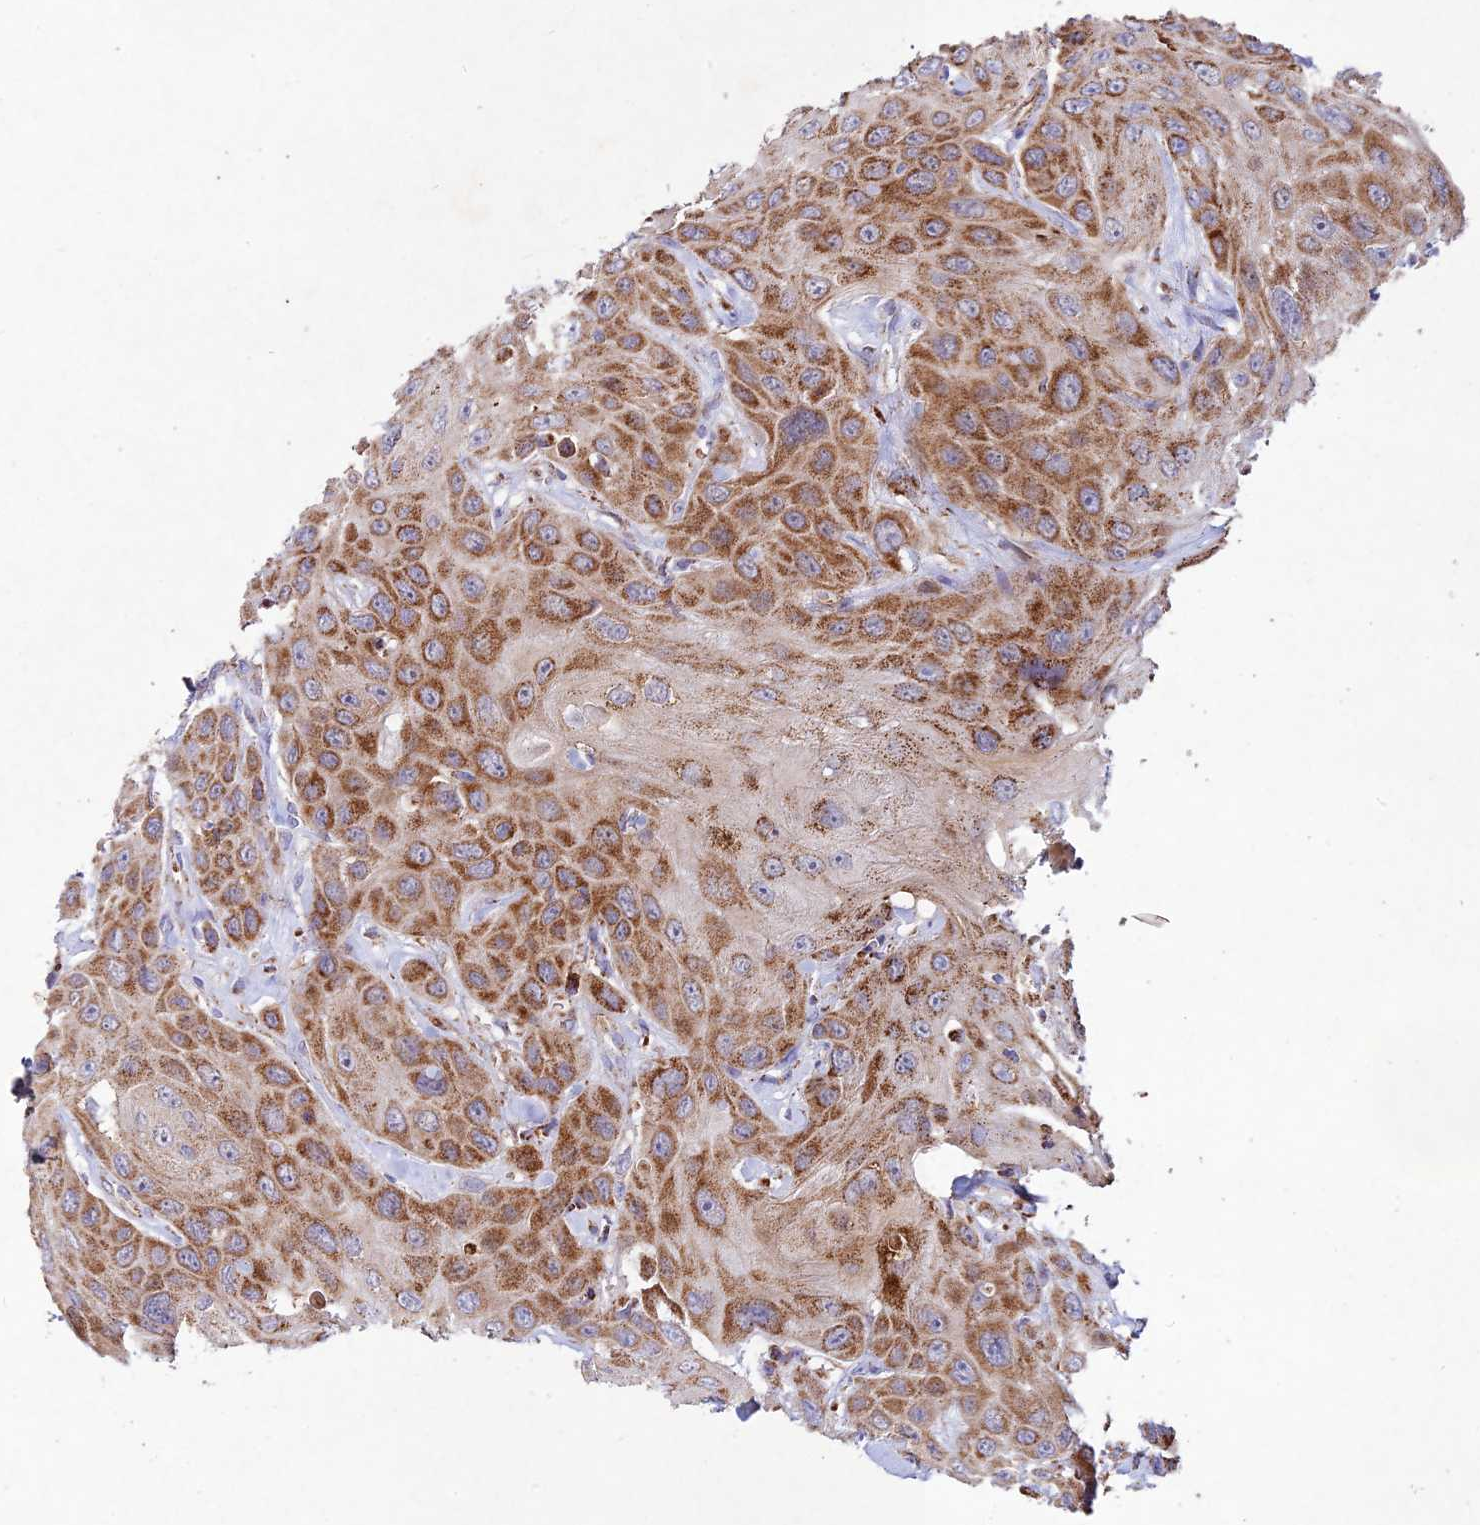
{"staining": {"intensity": "moderate", "quantity": ">75%", "location": "cytoplasmic/membranous"}, "tissue": "head and neck cancer", "cell_type": "Tumor cells", "image_type": "cancer", "snomed": [{"axis": "morphology", "description": "Squamous cell carcinoma, NOS"}, {"axis": "topography", "description": "Head-Neck"}], "caption": "Immunohistochemical staining of head and neck squamous cell carcinoma demonstrates moderate cytoplasmic/membranous protein staining in approximately >75% of tumor cells.", "gene": "KHDC3L", "patient": {"sex": "male", "age": 81}}